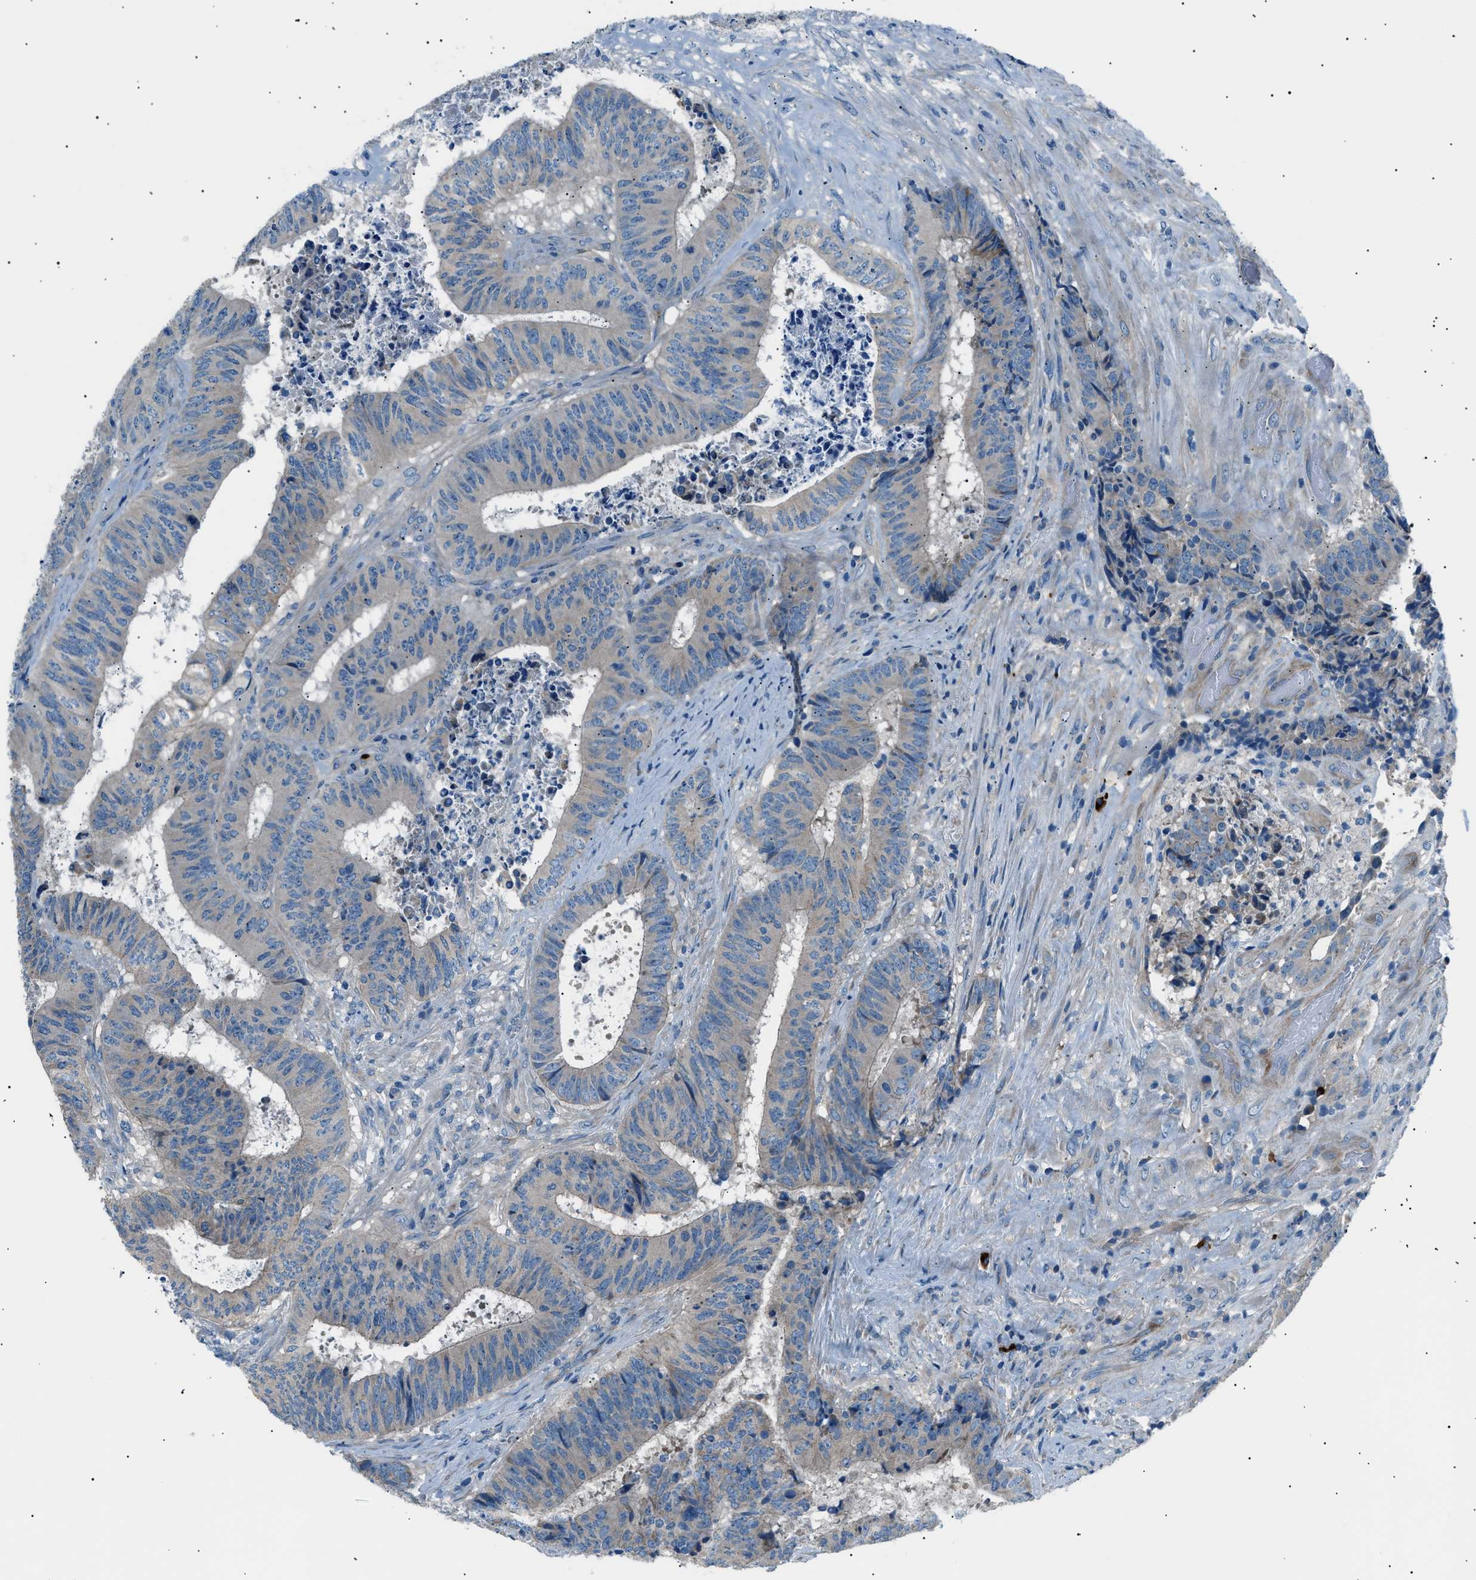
{"staining": {"intensity": "negative", "quantity": "none", "location": "none"}, "tissue": "colorectal cancer", "cell_type": "Tumor cells", "image_type": "cancer", "snomed": [{"axis": "morphology", "description": "Adenocarcinoma, NOS"}, {"axis": "topography", "description": "Rectum"}], "caption": "Immunohistochemistry (IHC) image of human colorectal cancer stained for a protein (brown), which displays no staining in tumor cells.", "gene": "LRRC37B", "patient": {"sex": "male", "age": 72}}